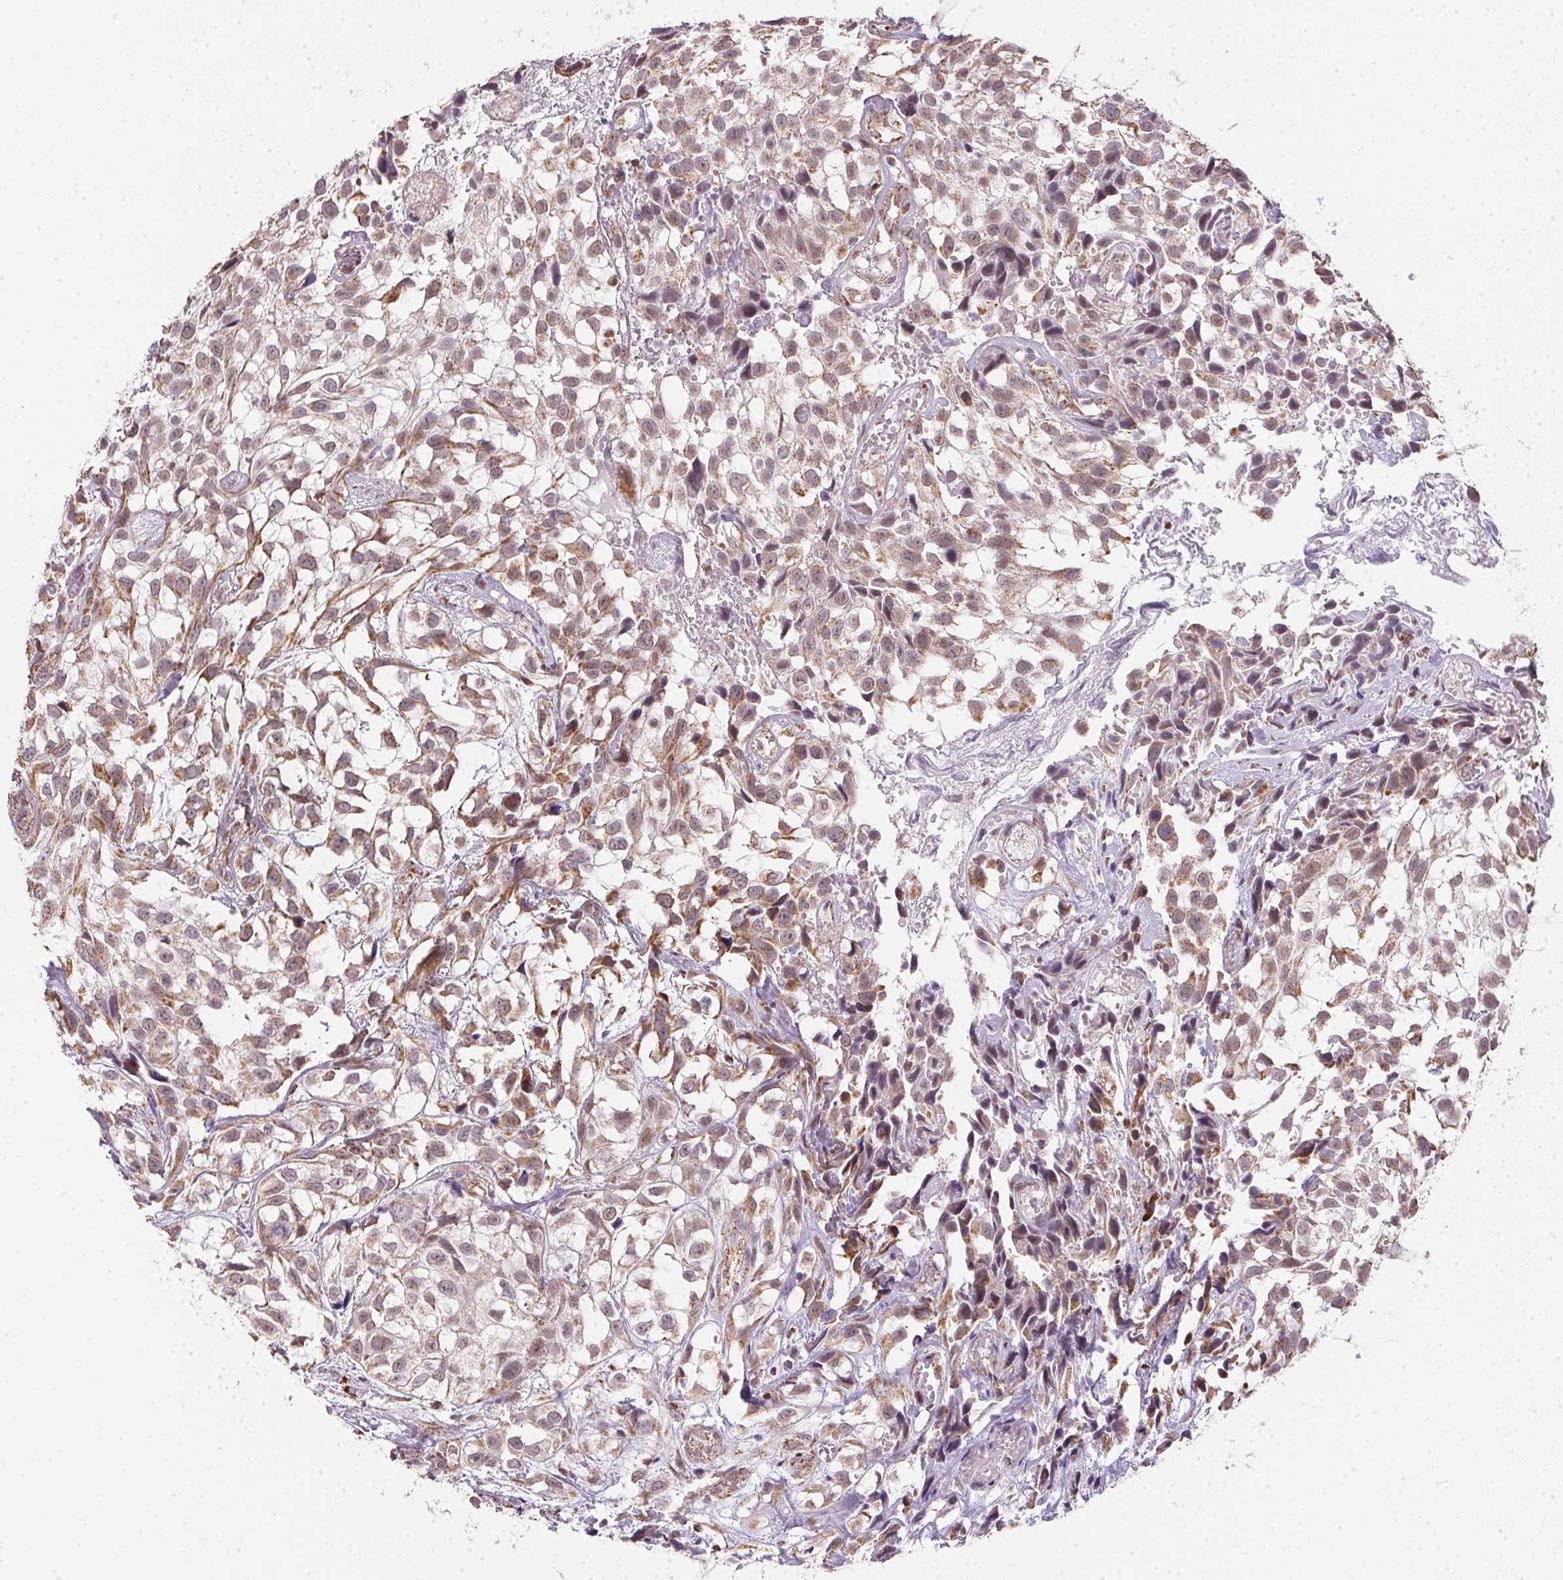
{"staining": {"intensity": "moderate", "quantity": ">75%", "location": "cytoplasmic/membranous"}, "tissue": "urothelial cancer", "cell_type": "Tumor cells", "image_type": "cancer", "snomed": [{"axis": "morphology", "description": "Urothelial carcinoma, High grade"}, {"axis": "topography", "description": "Urinary bladder"}], "caption": "A brown stain shows moderate cytoplasmic/membranous staining of a protein in human high-grade urothelial carcinoma tumor cells.", "gene": "MAPK11", "patient": {"sex": "male", "age": 56}}